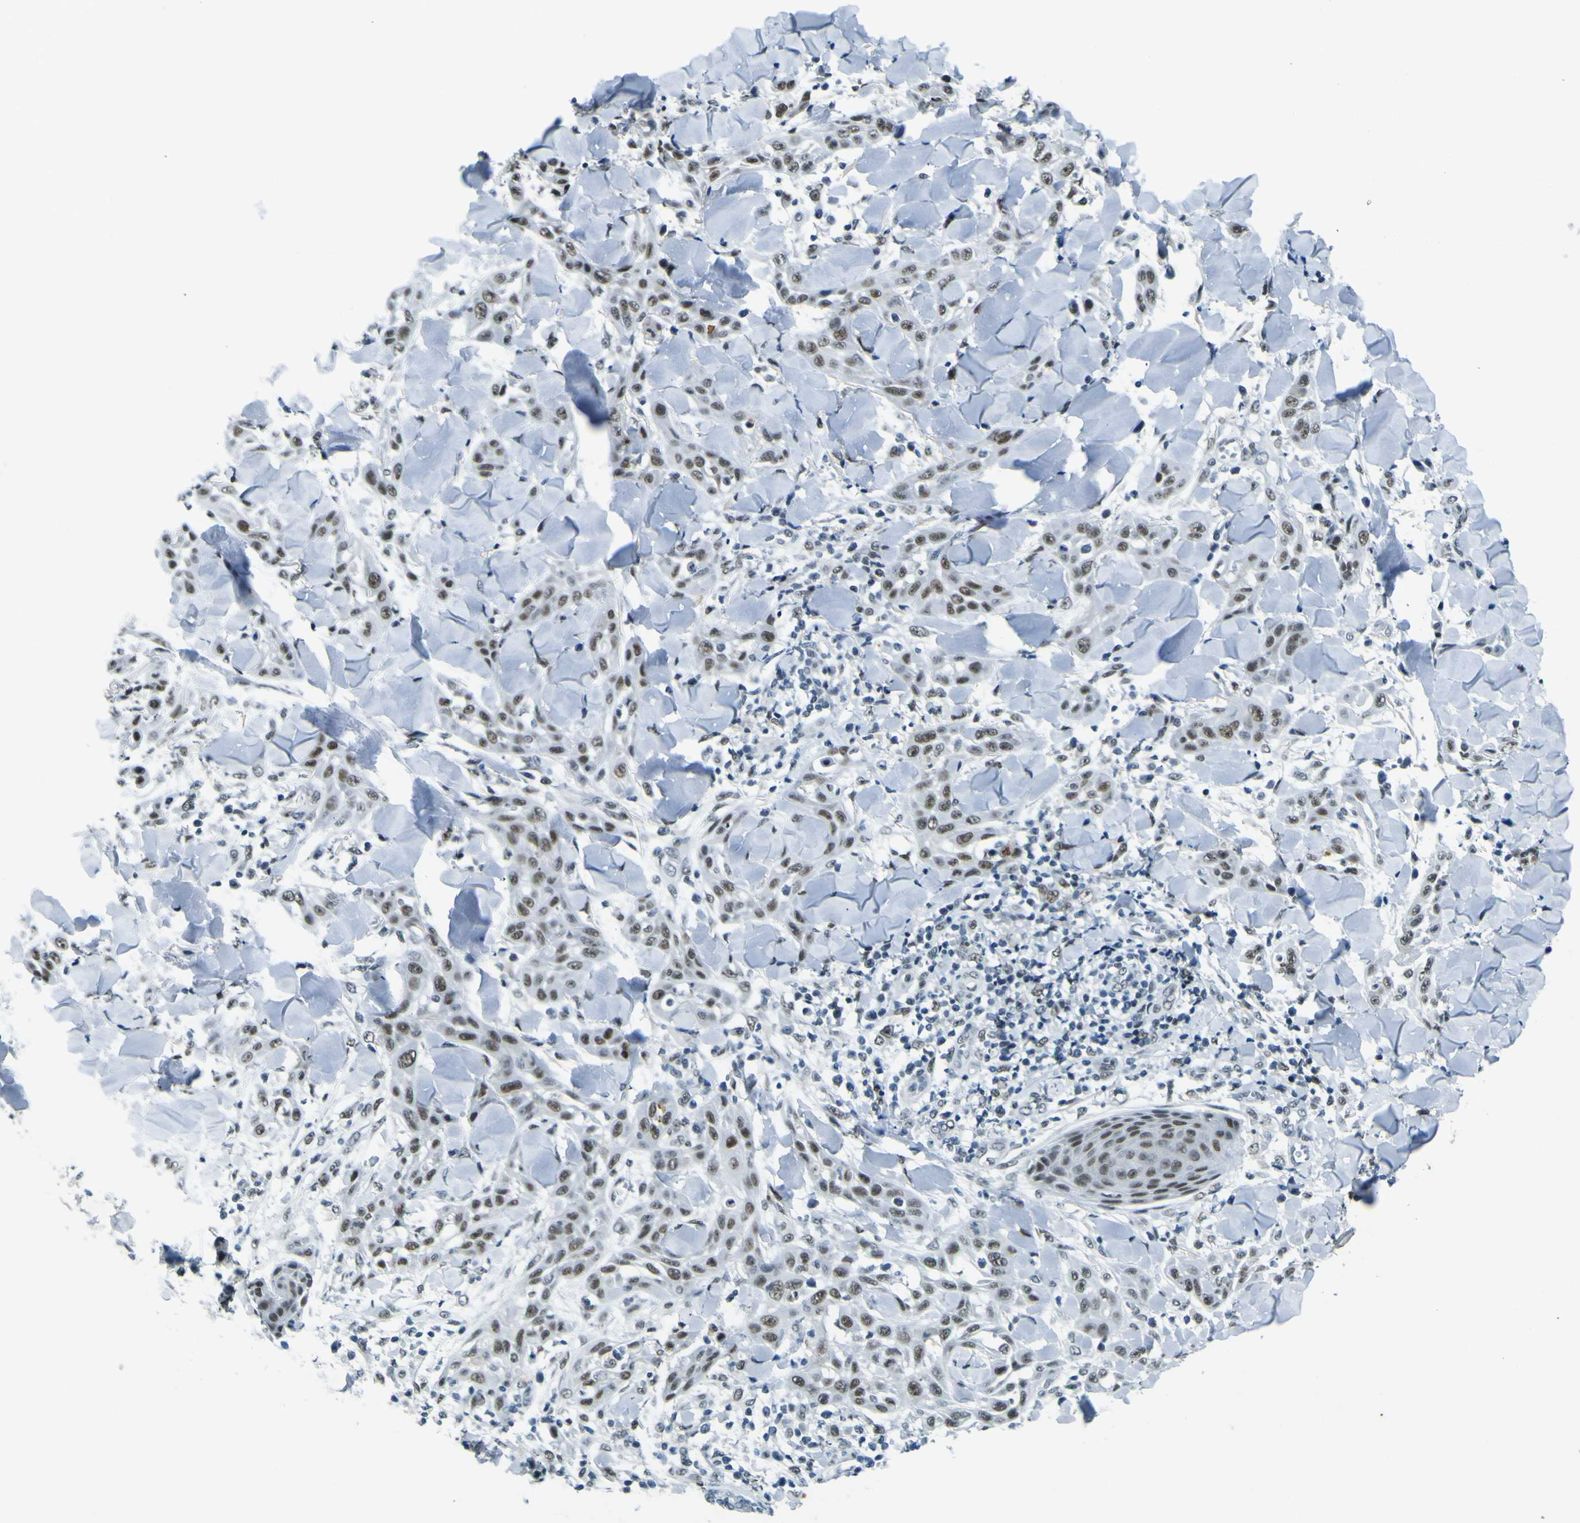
{"staining": {"intensity": "moderate", "quantity": ">75%", "location": "nuclear"}, "tissue": "skin cancer", "cell_type": "Tumor cells", "image_type": "cancer", "snomed": [{"axis": "morphology", "description": "Squamous cell carcinoma, NOS"}, {"axis": "topography", "description": "Skin"}], "caption": "There is medium levels of moderate nuclear staining in tumor cells of skin squamous cell carcinoma, as demonstrated by immunohistochemical staining (brown color).", "gene": "CEBPG", "patient": {"sex": "male", "age": 24}}